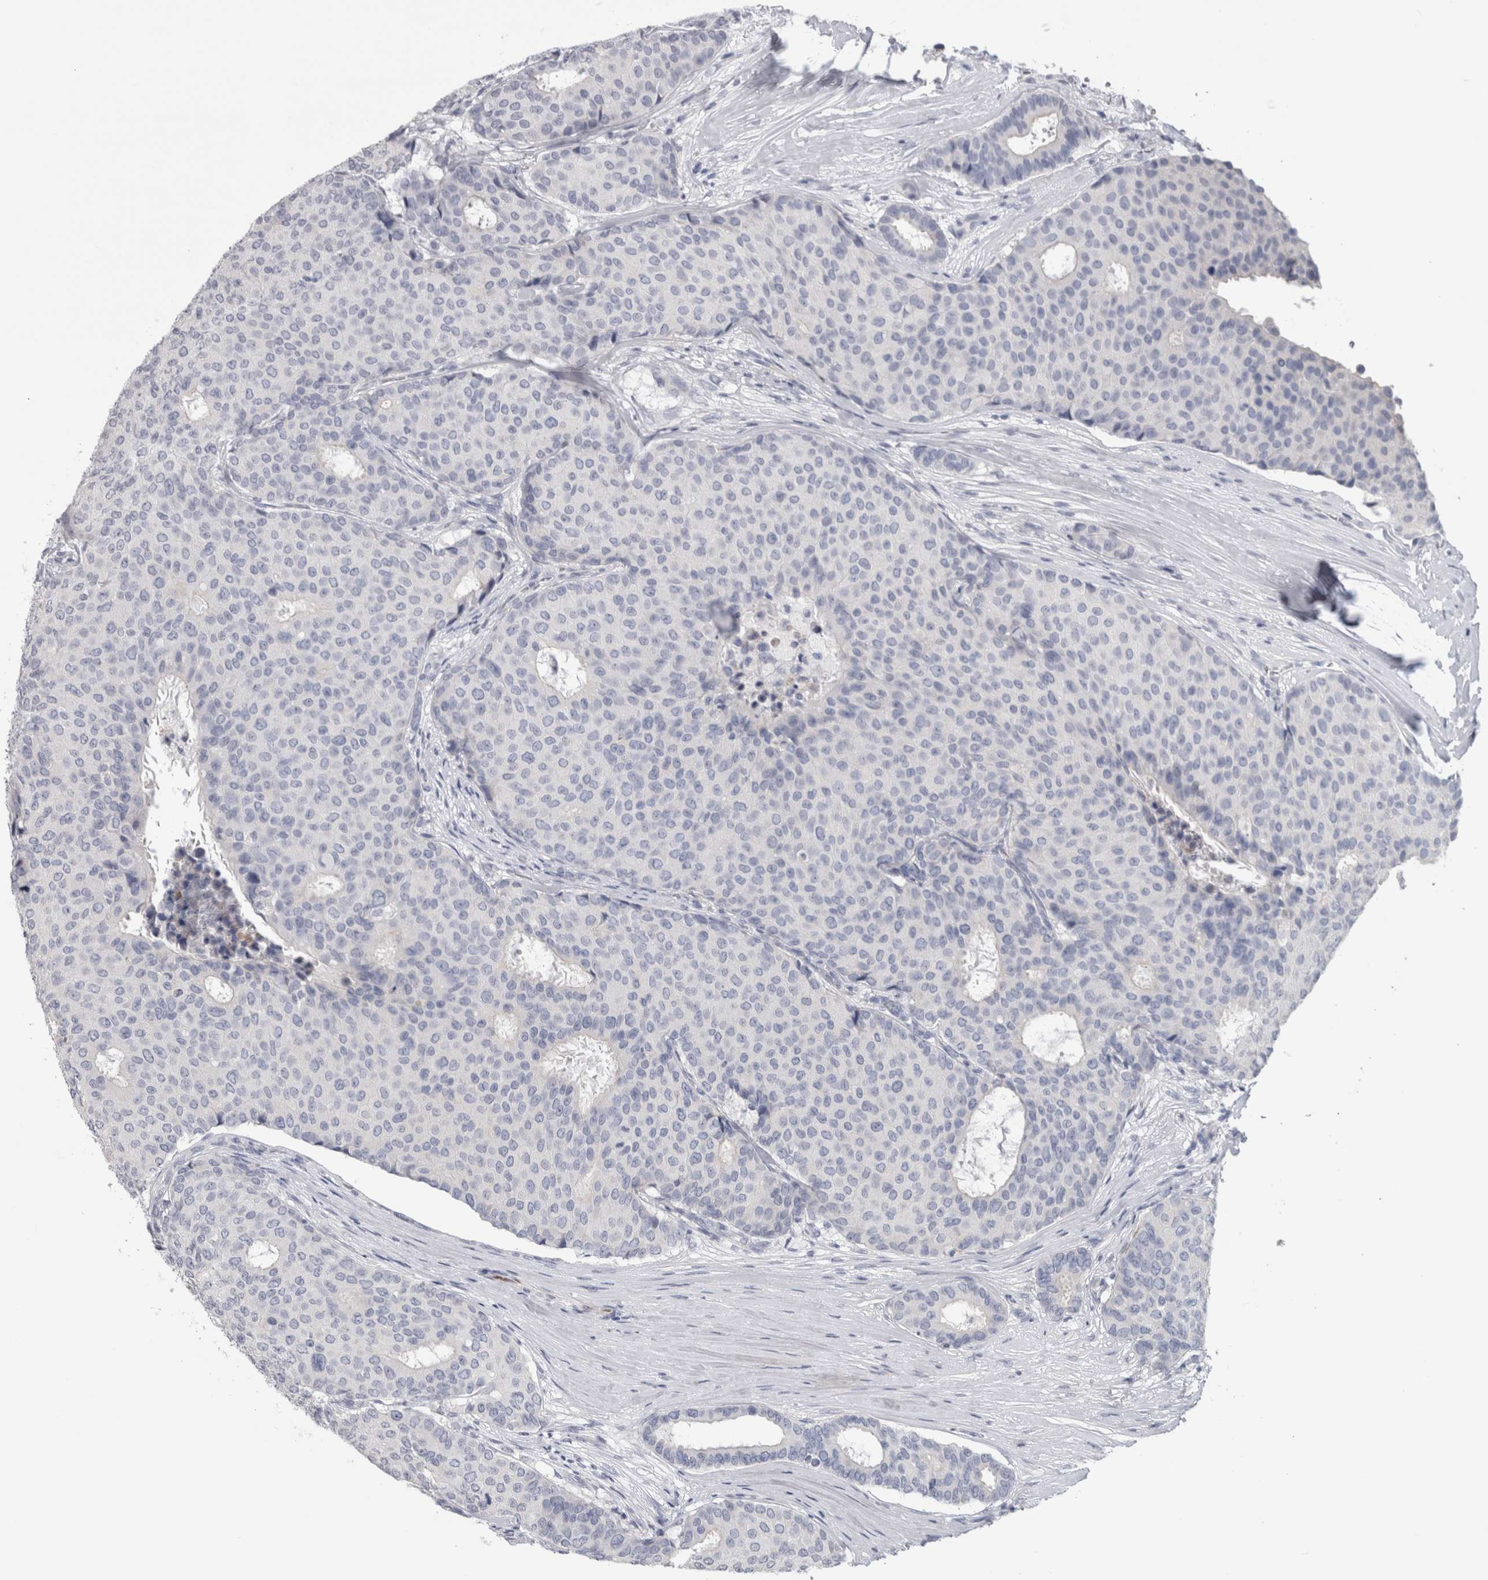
{"staining": {"intensity": "negative", "quantity": "none", "location": "none"}, "tissue": "breast cancer", "cell_type": "Tumor cells", "image_type": "cancer", "snomed": [{"axis": "morphology", "description": "Duct carcinoma"}, {"axis": "topography", "description": "Breast"}], "caption": "This is an IHC image of intraductal carcinoma (breast). There is no staining in tumor cells.", "gene": "IL33", "patient": {"sex": "female", "age": 75}}